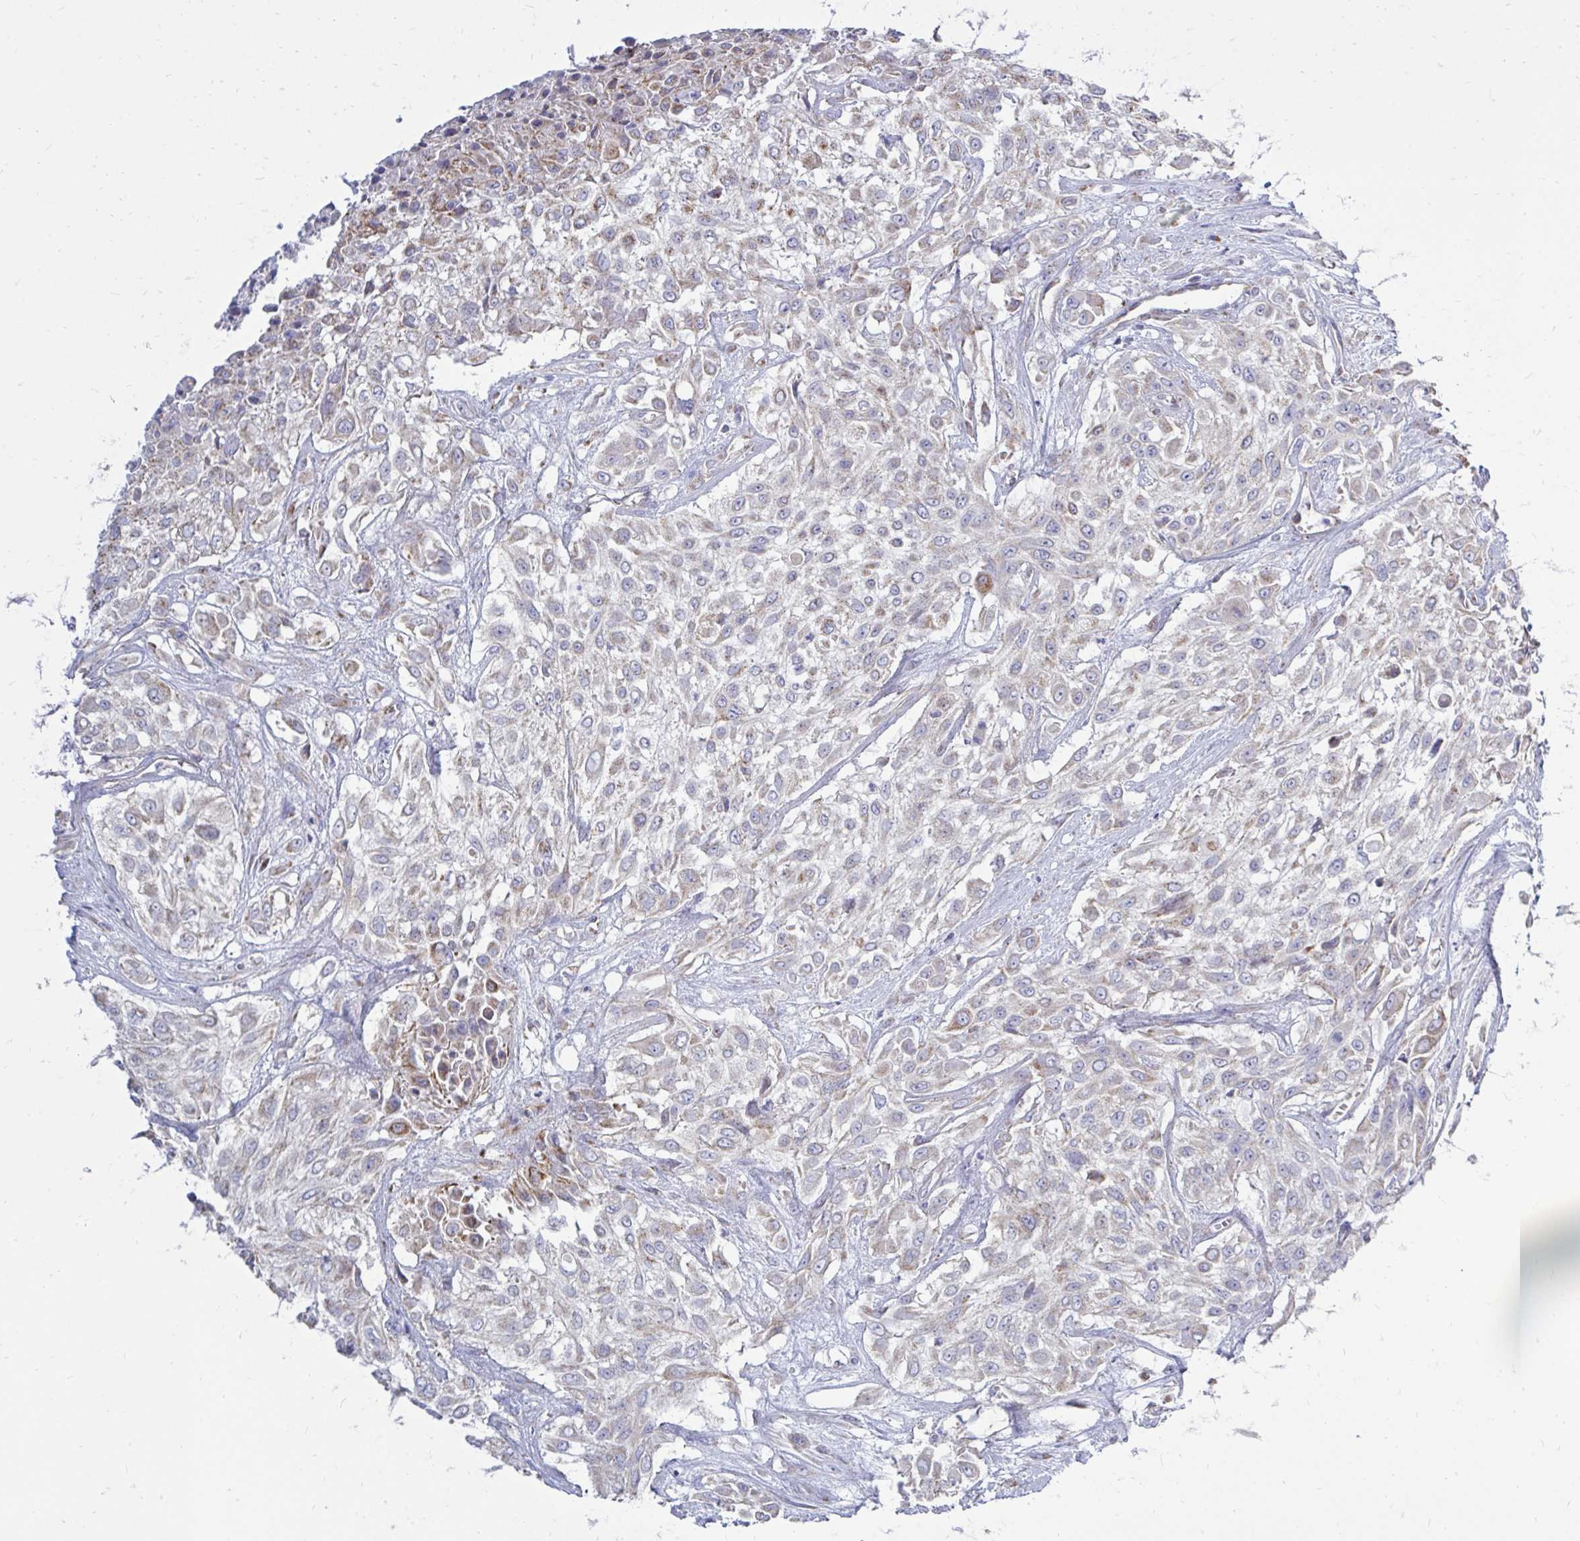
{"staining": {"intensity": "weak", "quantity": "<25%", "location": "cytoplasmic/membranous"}, "tissue": "urothelial cancer", "cell_type": "Tumor cells", "image_type": "cancer", "snomed": [{"axis": "morphology", "description": "Urothelial carcinoma, High grade"}, {"axis": "topography", "description": "Urinary bladder"}], "caption": "Human urothelial cancer stained for a protein using immunohistochemistry shows no positivity in tumor cells.", "gene": "OR10R2", "patient": {"sex": "male", "age": 57}}